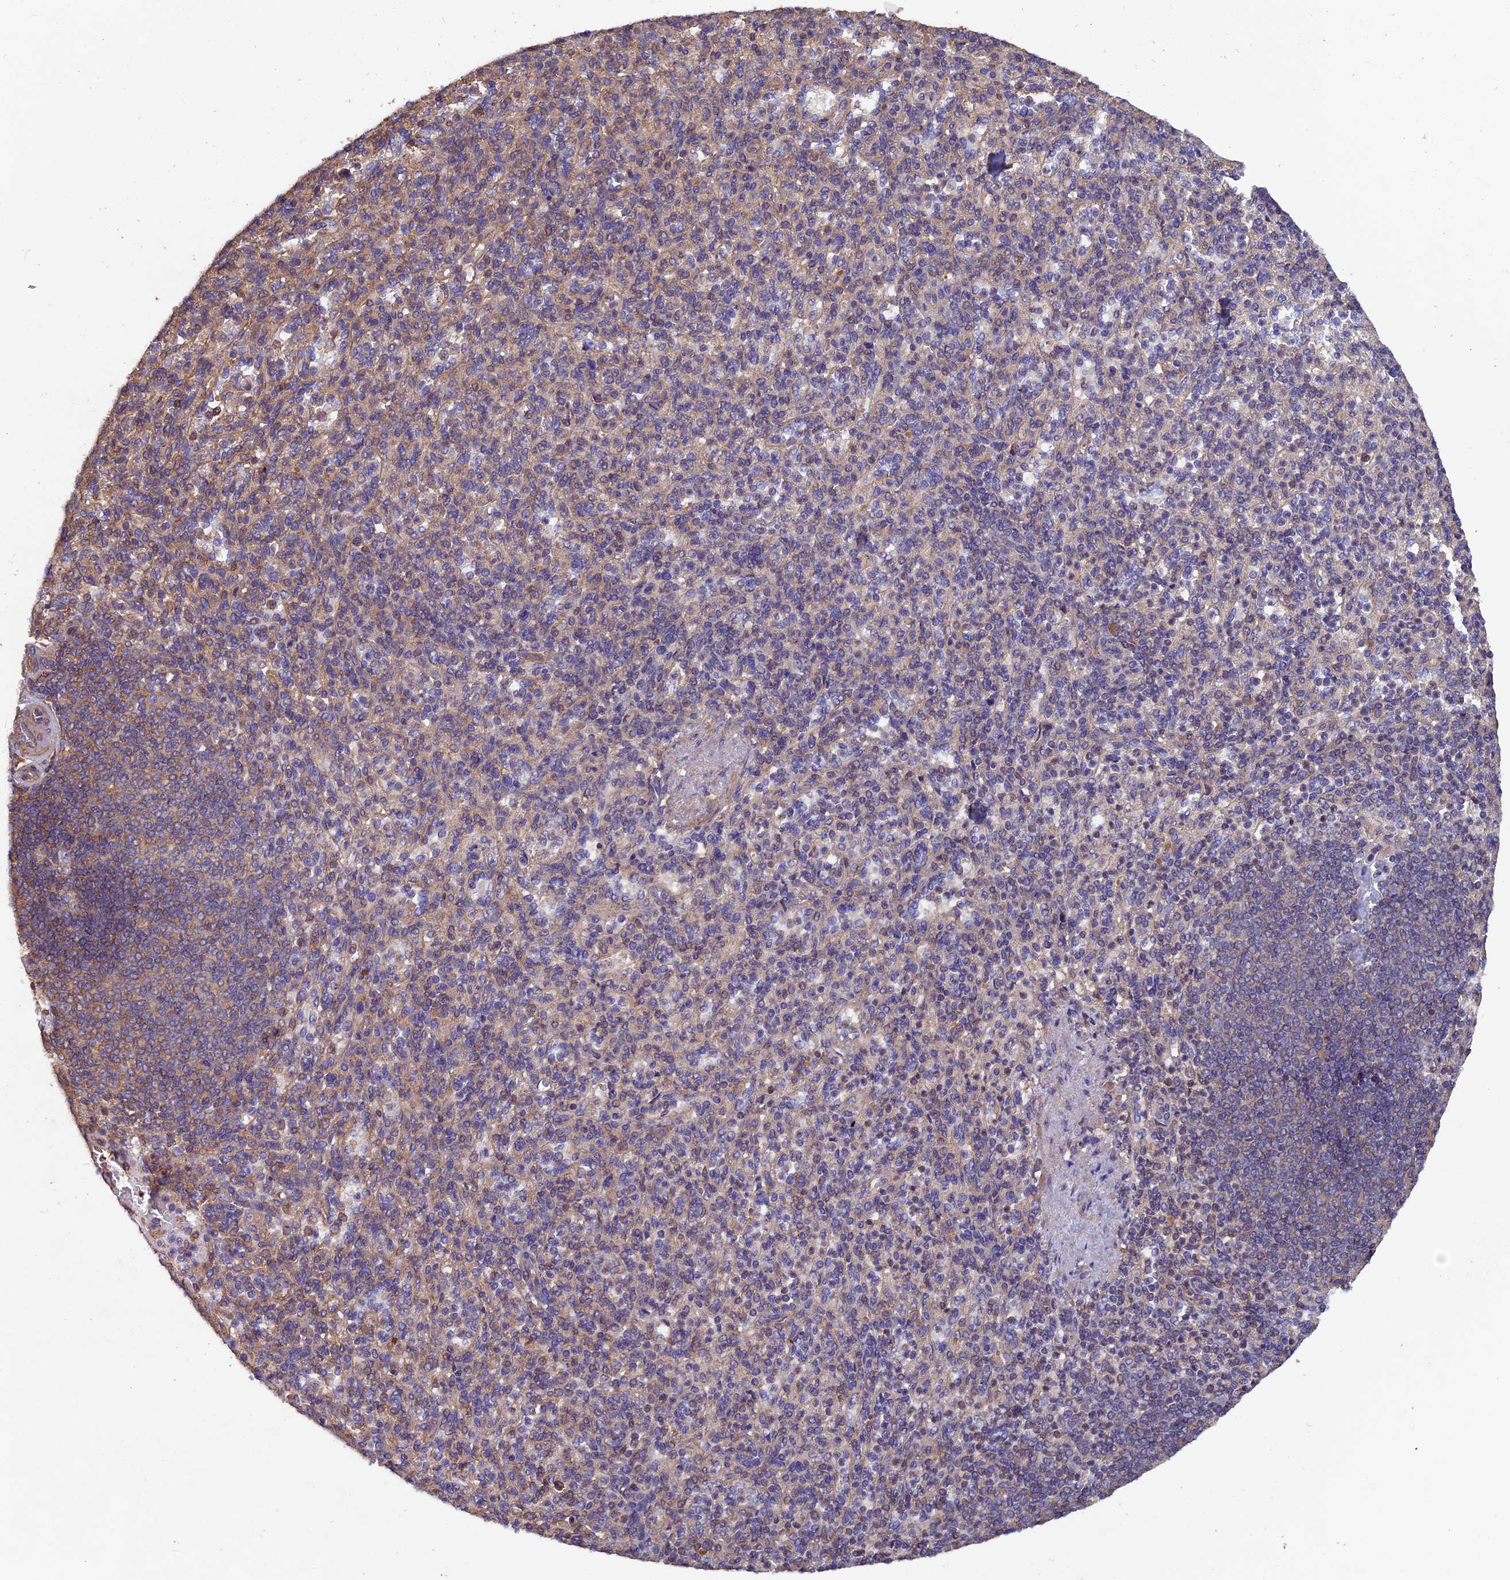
{"staining": {"intensity": "moderate", "quantity": "25%-75%", "location": "cytoplasmic/membranous"}, "tissue": "spleen", "cell_type": "Cells in red pulp", "image_type": "normal", "snomed": [{"axis": "morphology", "description": "Normal tissue, NOS"}, {"axis": "topography", "description": "Spleen"}], "caption": "Immunohistochemistry (IHC) histopathology image of unremarkable human spleen stained for a protein (brown), which displays medium levels of moderate cytoplasmic/membranous staining in about 25%-75% of cells in red pulp.", "gene": "CCDC153", "patient": {"sex": "female", "age": 74}}